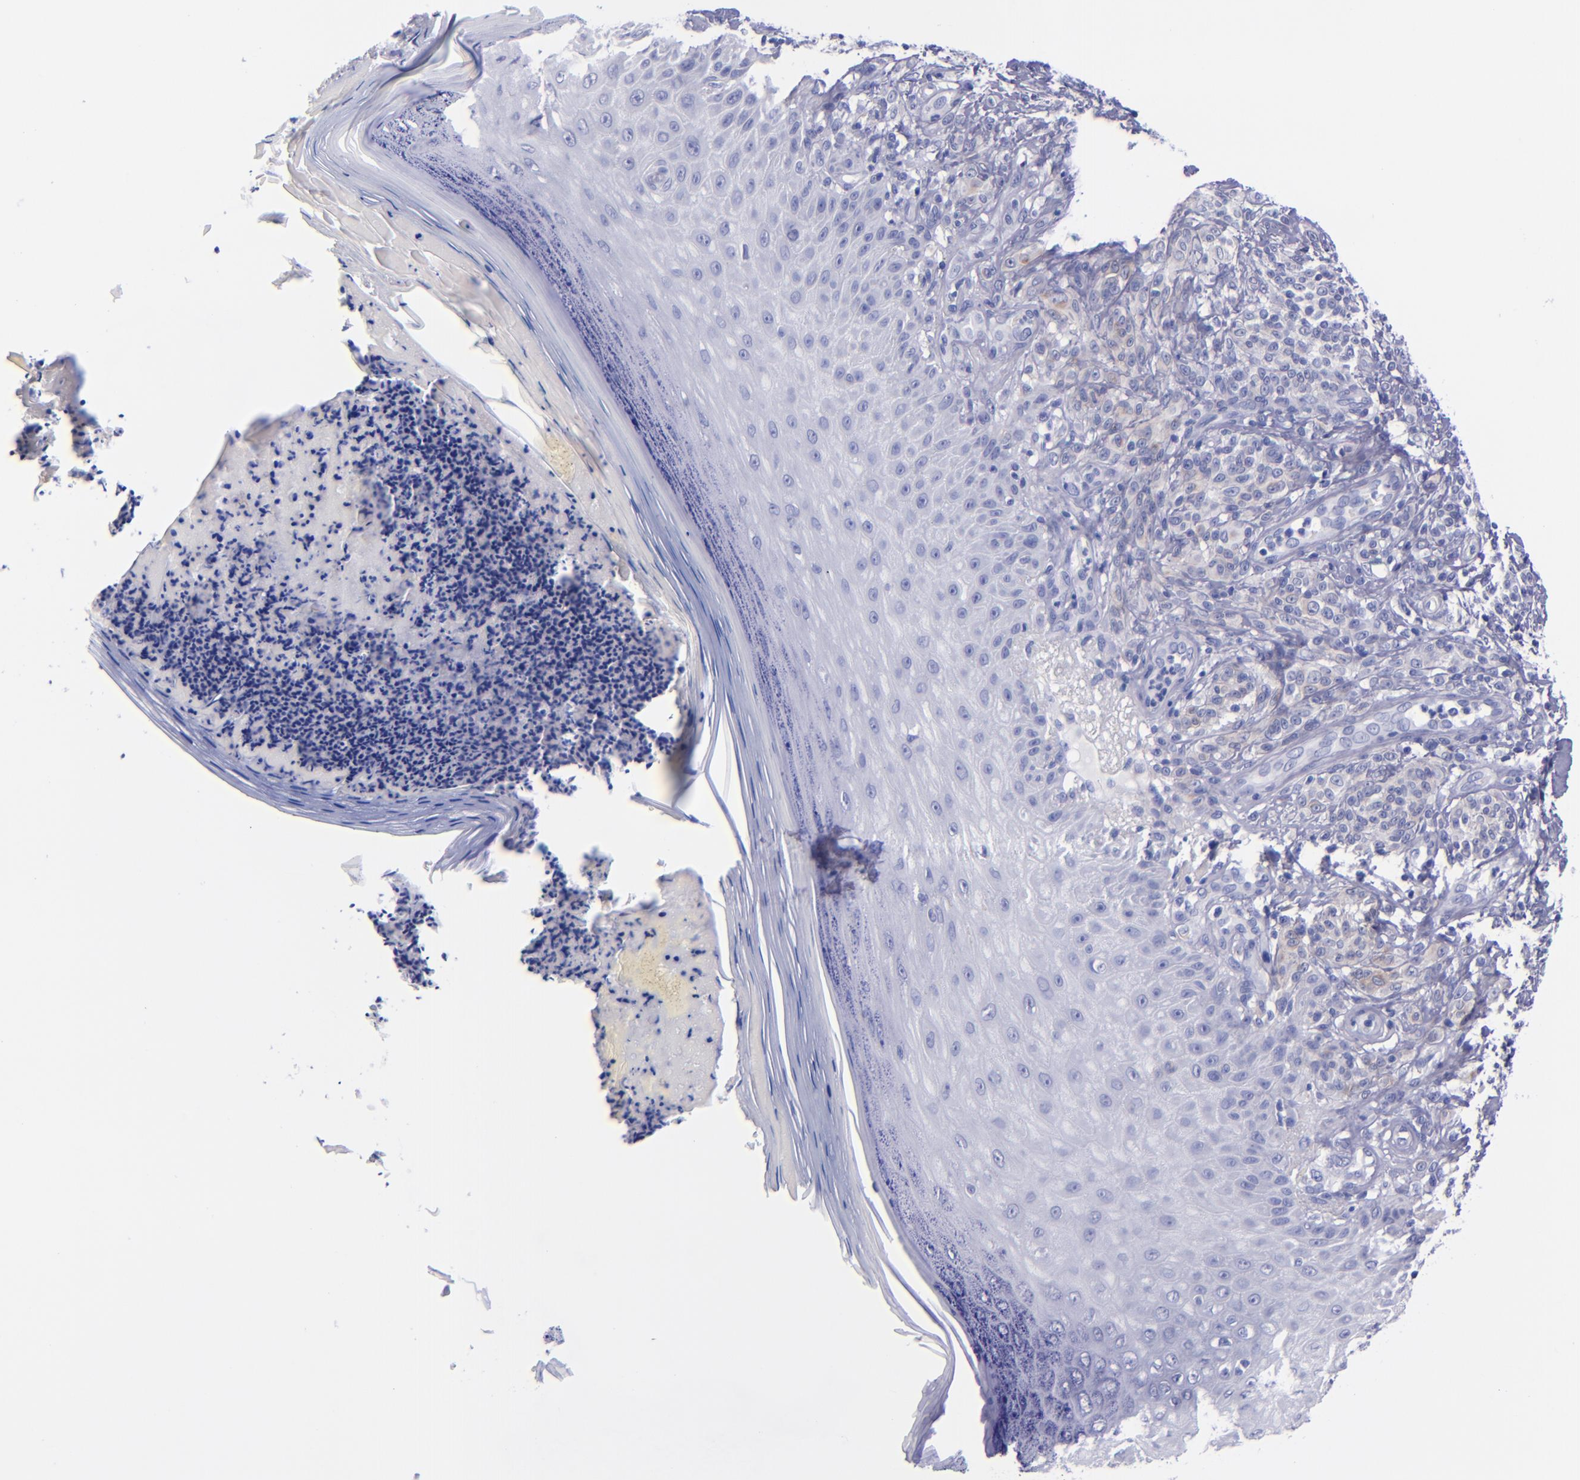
{"staining": {"intensity": "negative", "quantity": "none", "location": "none"}, "tissue": "melanoma", "cell_type": "Tumor cells", "image_type": "cancer", "snomed": [{"axis": "morphology", "description": "Malignant melanoma, NOS"}, {"axis": "topography", "description": "Skin"}], "caption": "Photomicrograph shows no protein expression in tumor cells of malignant melanoma tissue.", "gene": "SV2A", "patient": {"sex": "male", "age": 57}}